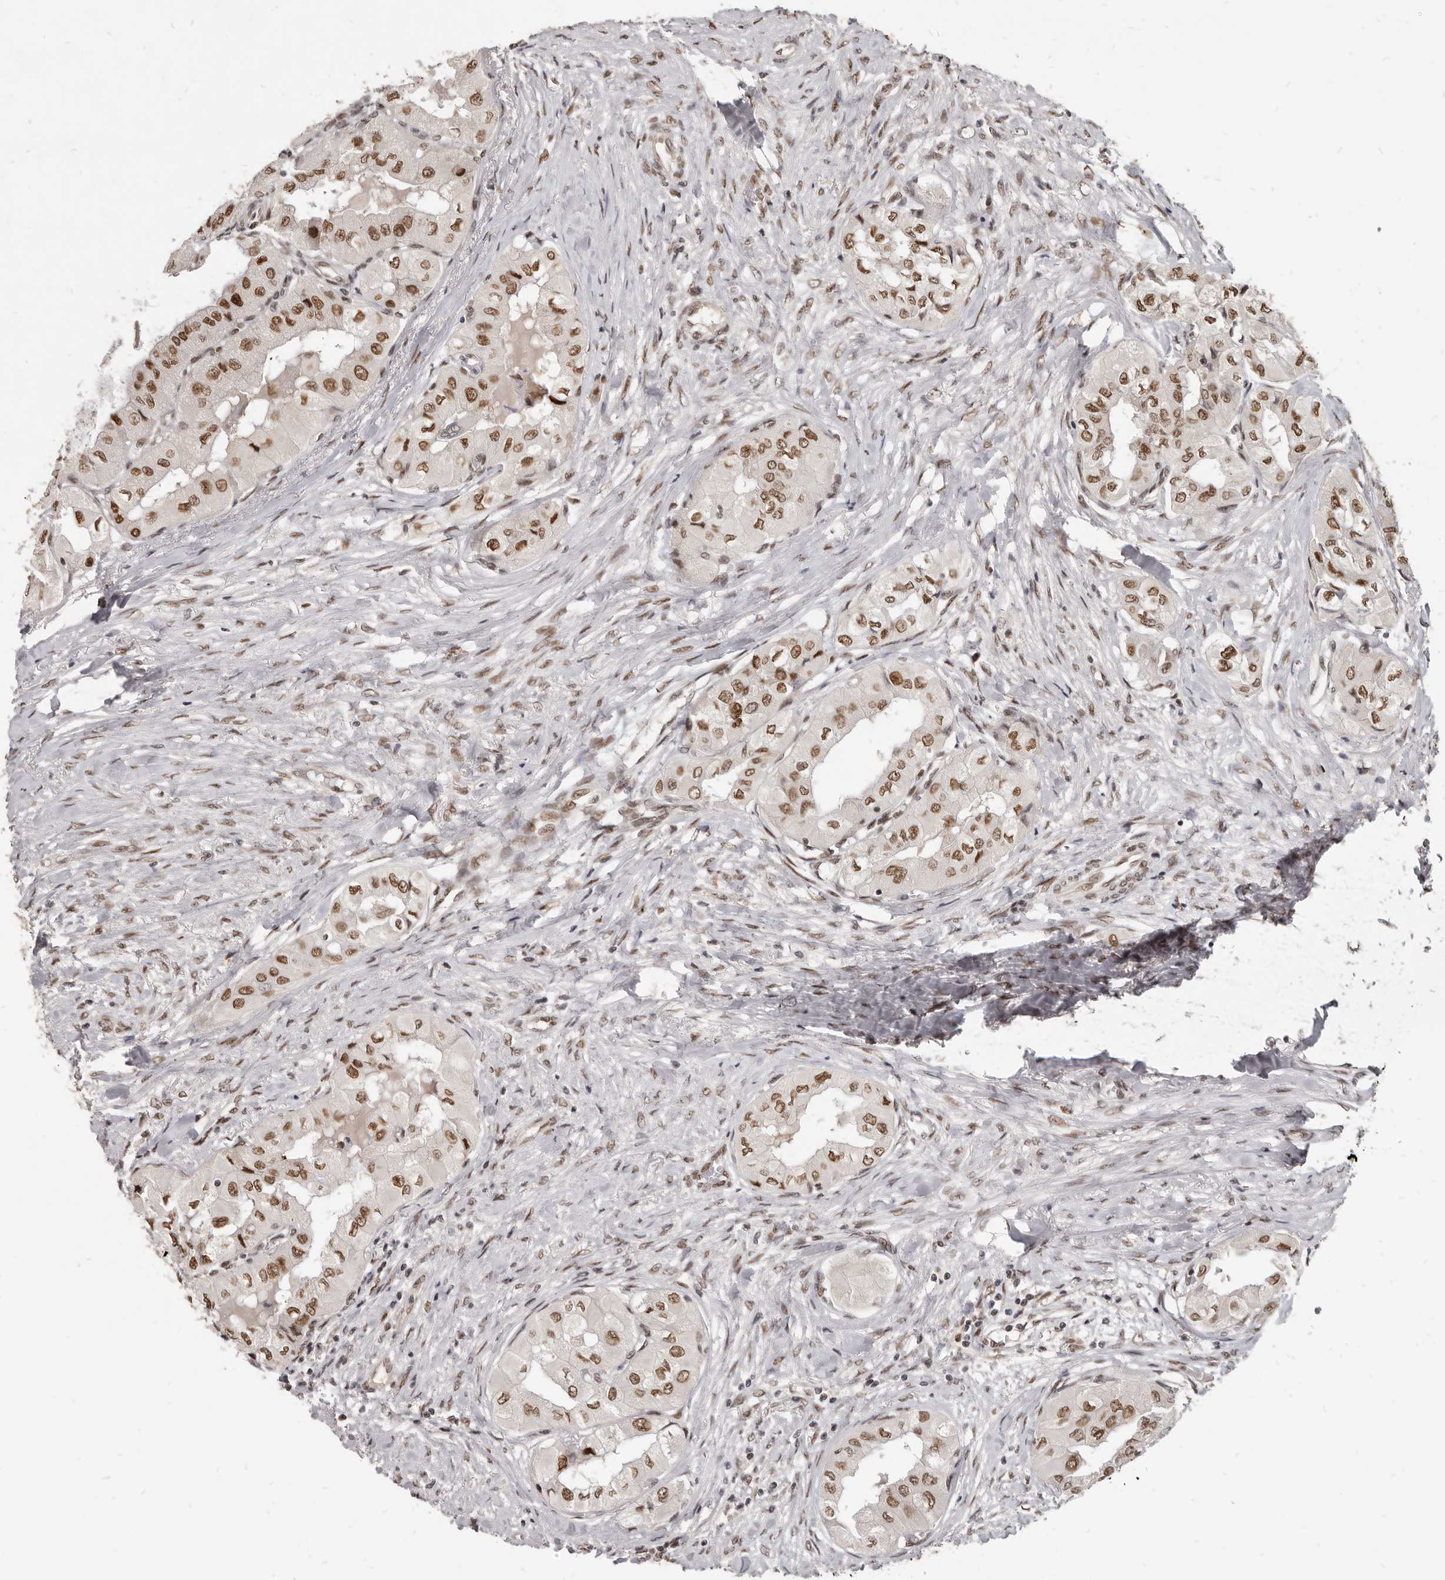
{"staining": {"intensity": "moderate", "quantity": ">75%", "location": "nuclear"}, "tissue": "thyroid cancer", "cell_type": "Tumor cells", "image_type": "cancer", "snomed": [{"axis": "morphology", "description": "Papillary adenocarcinoma, NOS"}, {"axis": "topography", "description": "Thyroid gland"}], "caption": "Protein staining of thyroid cancer tissue exhibits moderate nuclear staining in approximately >75% of tumor cells.", "gene": "ATF5", "patient": {"sex": "female", "age": 59}}